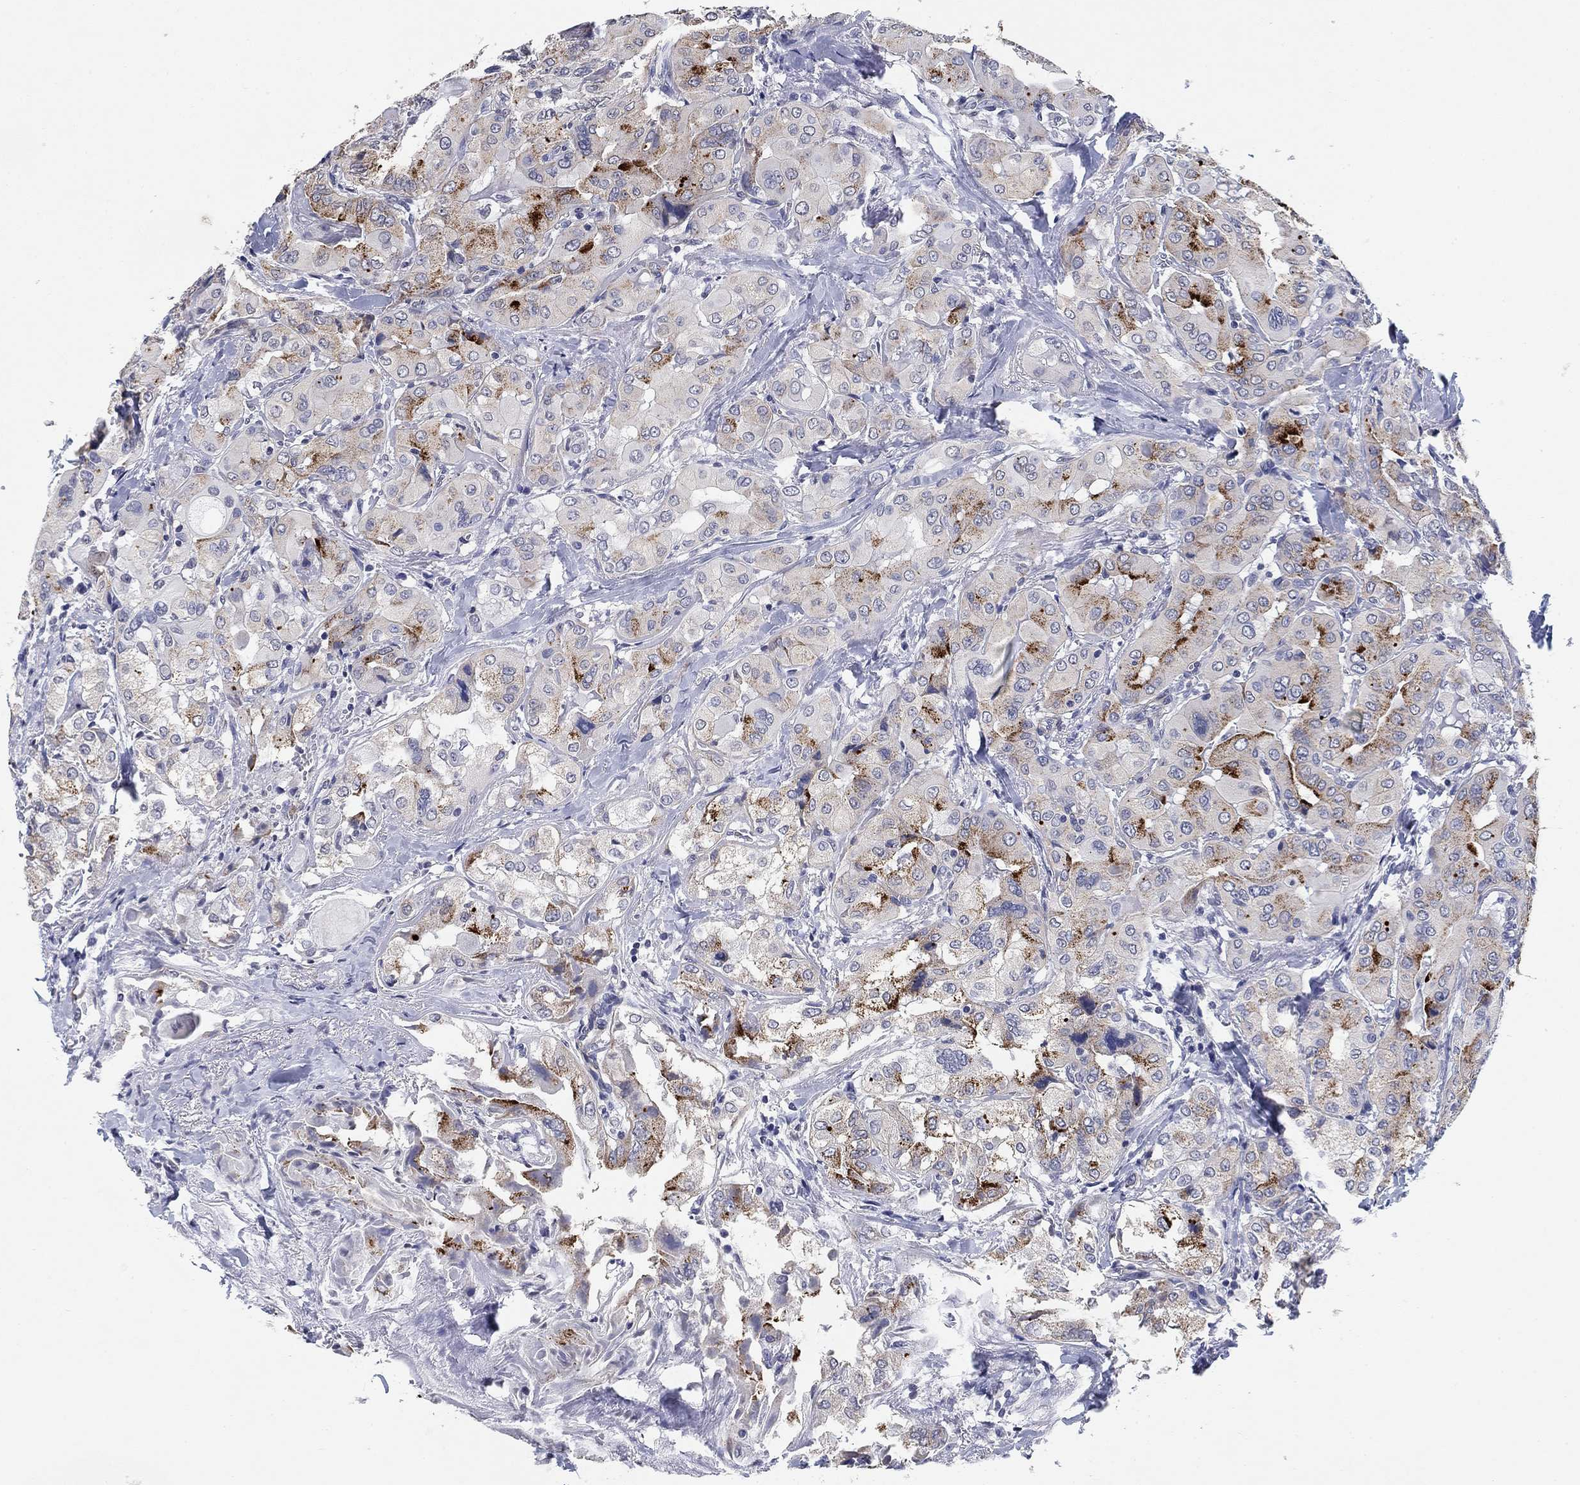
{"staining": {"intensity": "strong", "quantity": "<25%", "location": "cytoplasmic/membranous"}, "tissue": "thyroid cancer", "cell_type": "Tumor cells", "image_type": "cancer", "snomed": [{"axis": "morphology", "description": "Normal tissue, NOS"}, {"axis": "morphology", "description": "Papillary adenocarcinoma, NOS"}, {"axis": "topography", "description": "Thyroid gland"}], "caption": "A brown stain labels strong cytoplasmic/membranous positivity of a protein in human thyroid cancer tumor cells.", "gene": "OTUB2", "patient": {"sex": "female", "age": 66}}